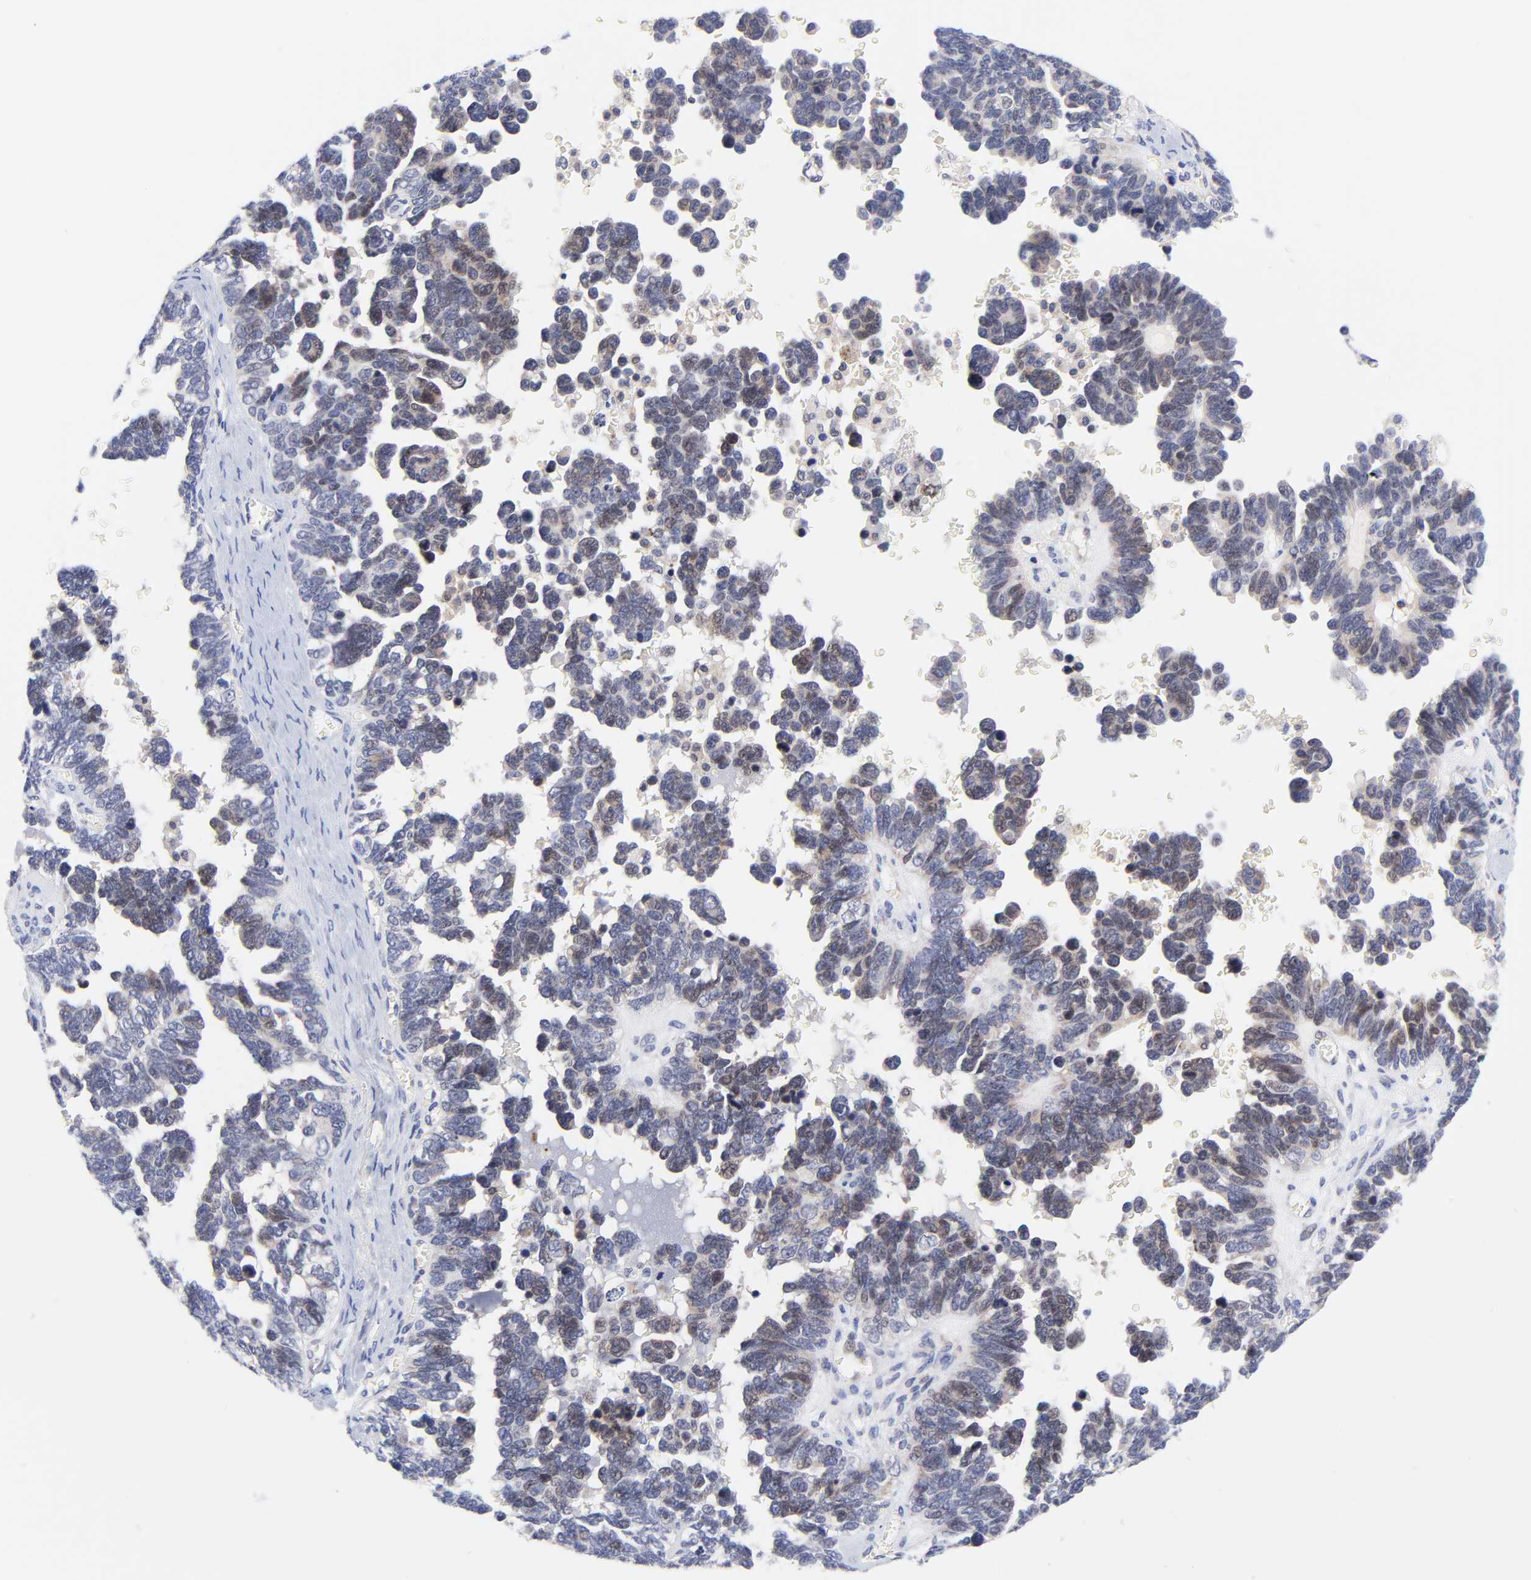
{"staining": {"intensity": "weak", "quantity": "<25%", "location": "nuclear"}, "tissue": "ovarian cancer", "cell_type": "Tumor cells", "image_type": "cancer", "snomed": [{"axis": "morphology", "description": "Cystadenocarcinoma, serous, NOS"}, {"axis": "topography", "description": "Ovary"}], "caption": "Immunohistochemistry photomicrograph of neoplastic tissue: human serous cystadenocarcinoma (ovarian) stained with DAB demonstrates no significant protein staining in tumor cells.", "gene": "AFF2", "patient": {"sex": "female", "age": 69}}